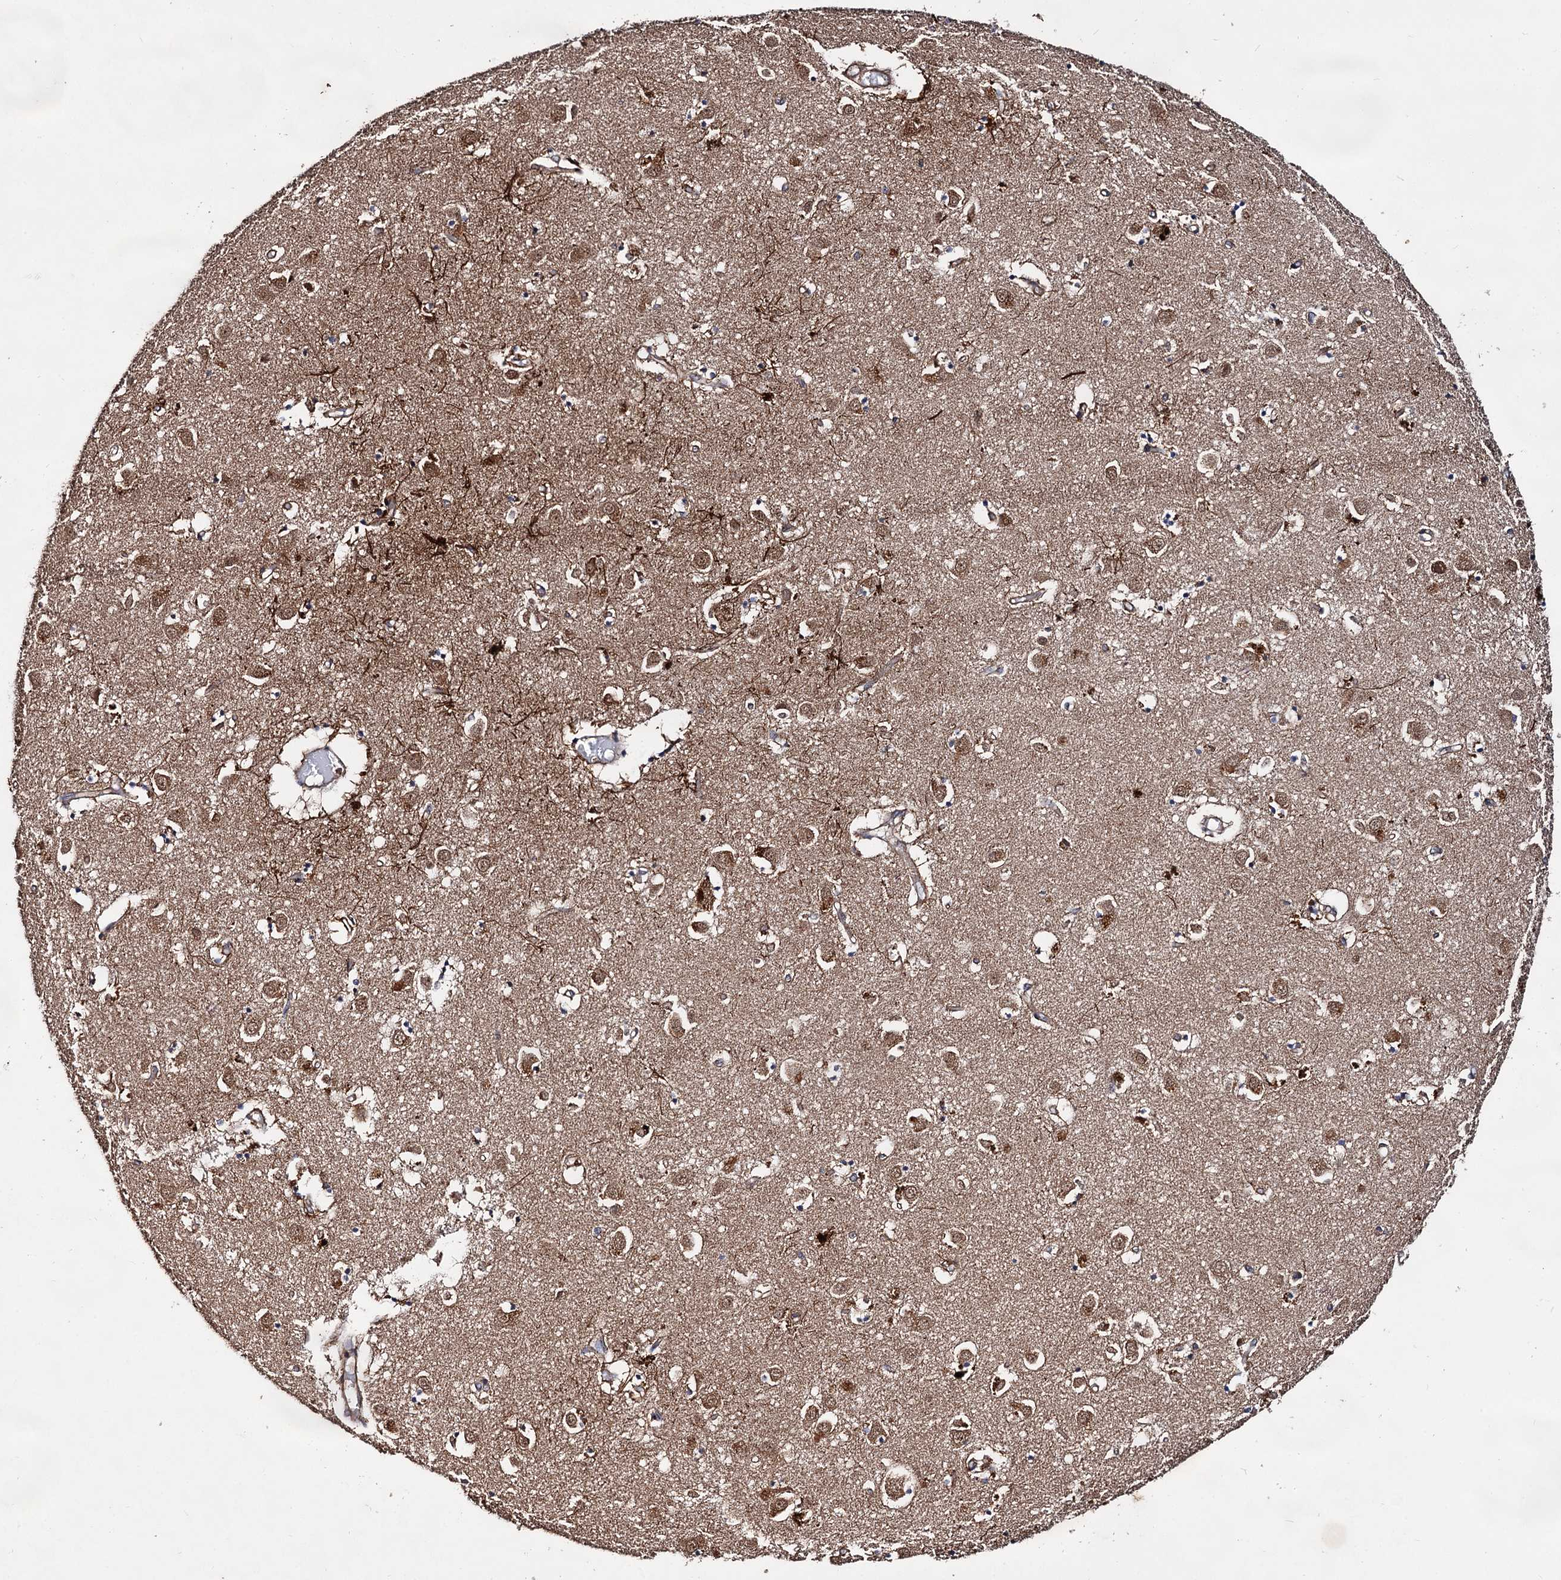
{"staining": {"intensity": "moderate", "quantity": "<25%", "location": "cytoplasmic/membranous"}, "tissue": "caudate", "cell_type": "Glial cells", "image_type": "normal", "snomed": [{"axis": "morphology", "description": "Normal tissue, NOS"}, {"axis": "topography", "description": "Lateral ventricle wall"}], "caption": "Immunohistochemical staining of benign human caudate displays low levels of moderate cytoplasmic/membranous staining in approximately <25% of glial cells. The protein is shown in brown color, while the nuclei are stained blue.", "gene": "TEX9", "patient": {"sex": "male", "age": 70}}